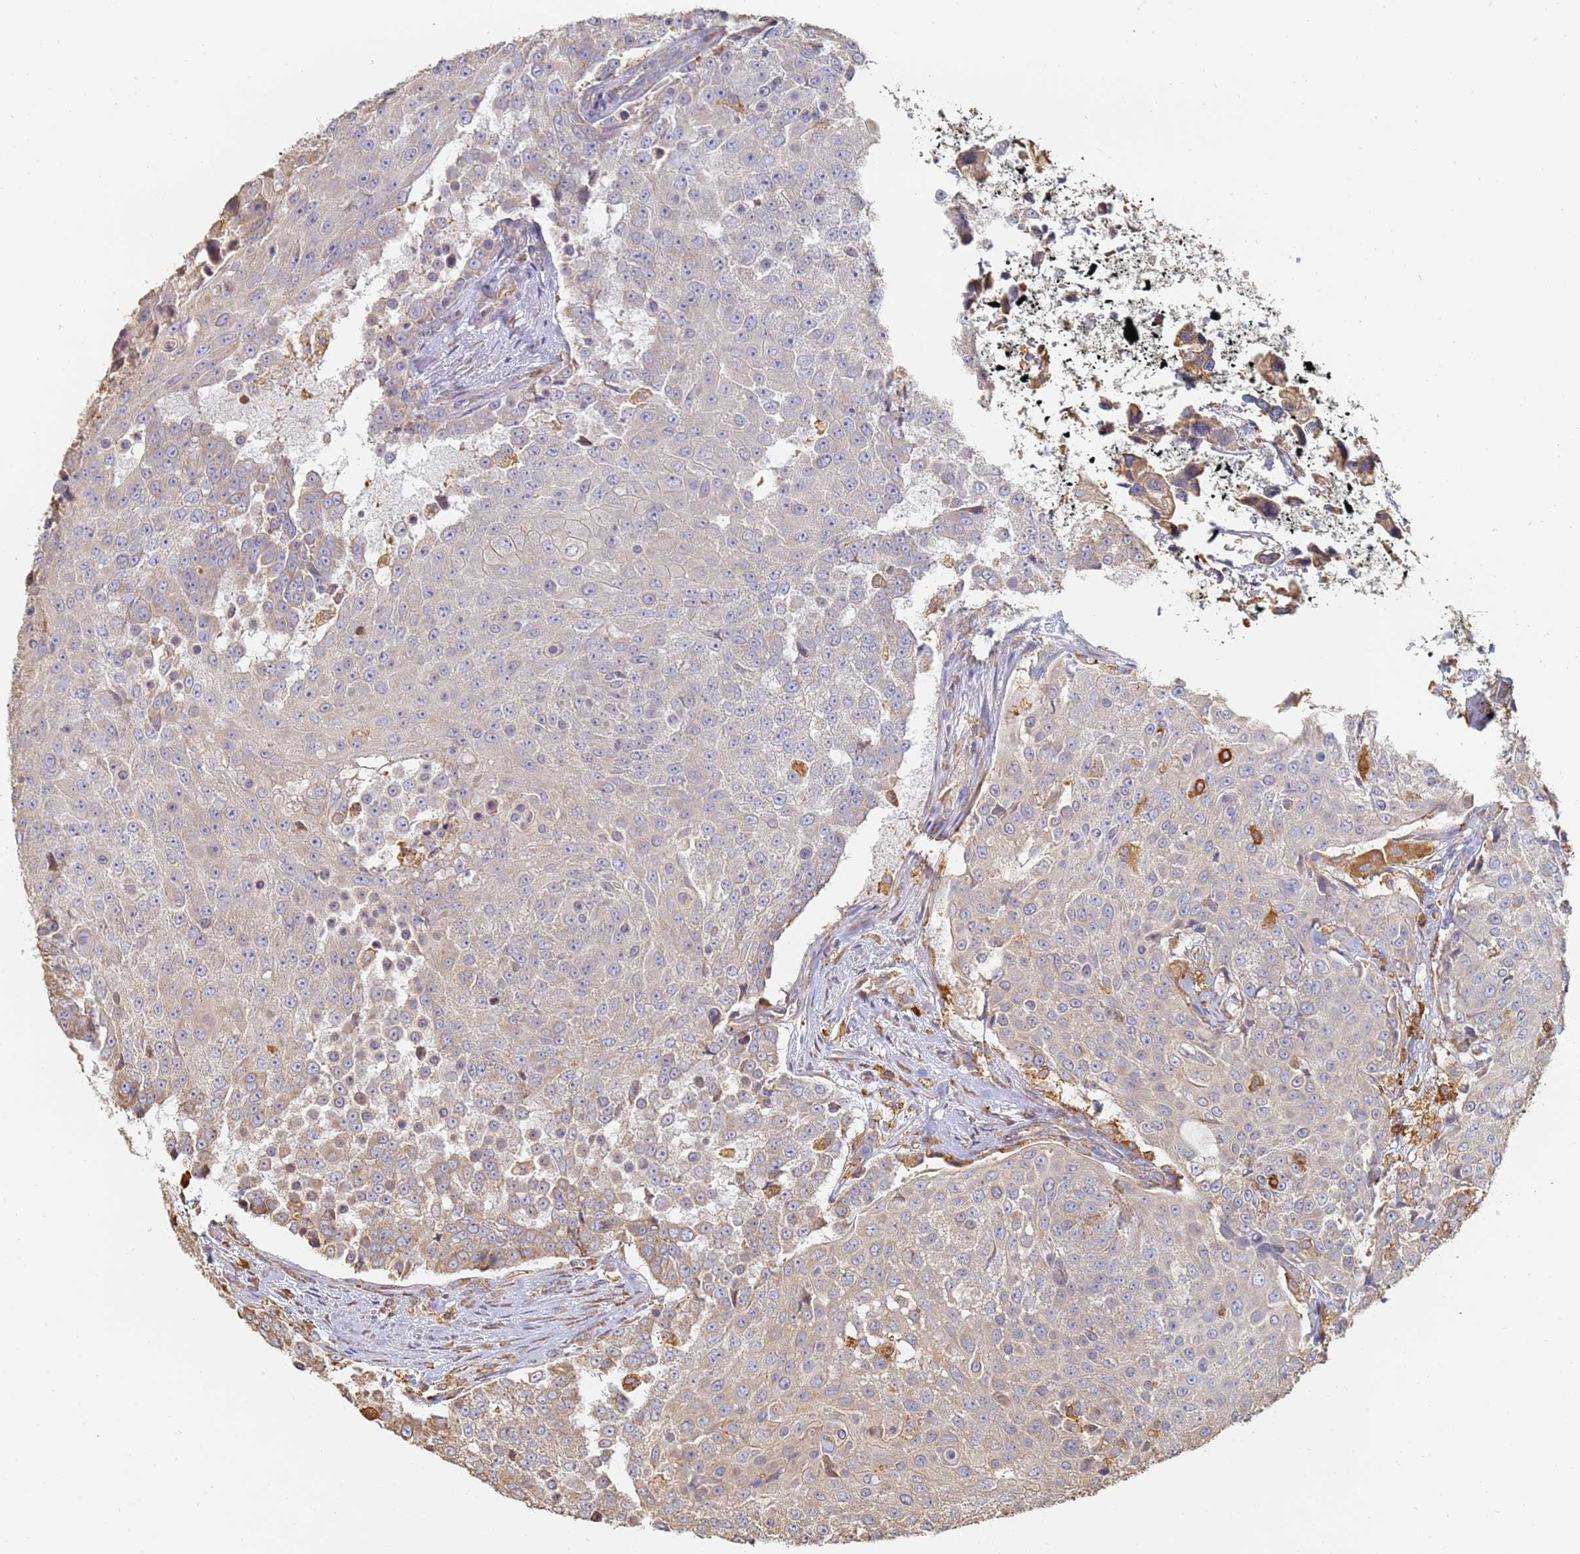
{"staining": {"intensity": "weak", "quantity": "<25%", "location": "cytoplasmic/membranous"}, "tissue": "urothelial cancer", "cell_type": "Tumor cells", "image_type": "cancer", "snomed": [{"axis": "morphology", "description": "Urothelial carcinoma, High grade"}, {"axis": "topography", "description": "Urinary bladder"}], "caption": "The immunohistochemistry photomicrograph has no significant positivity in tumor cells of urothelial cancer tissue. The staining is performed using DAB (3,3'-diaminobenzidine) brown chromogen with nuclei counter-stained in using hematoxylin.", "gene": "BIN2", "patient": {"sex": "female", "age": 63}}